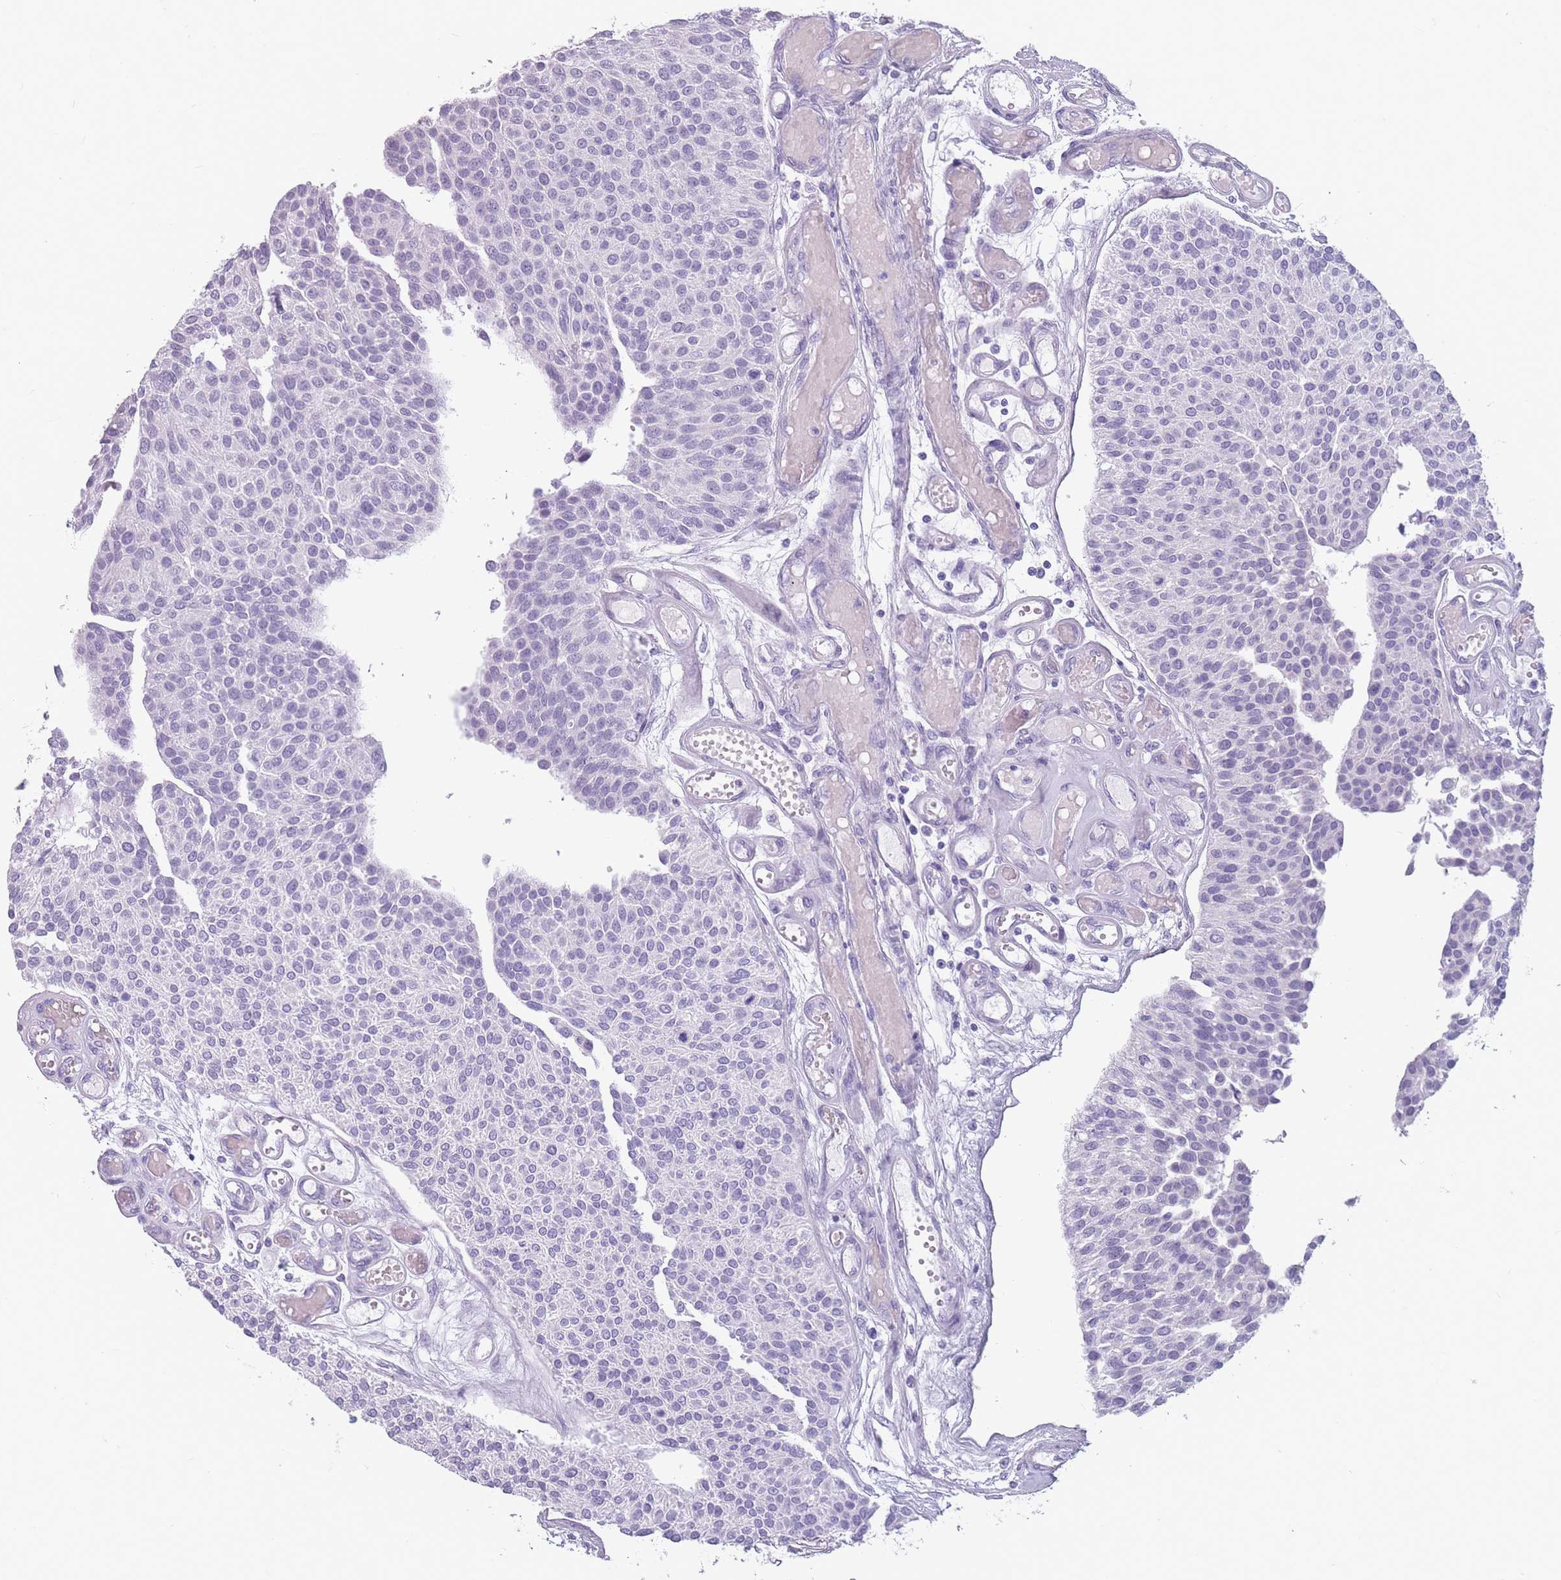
{"staining": {"intensity": "negative", "quantity": "none", "location": "none"}, "tissue": "urothelial cancer", "cell_type": "Tumor cells", "image_type": "cancer", "snomed": [{"axis": "morphology", "description": "Urothelial carcinoma, NOS"}, {"axis": "topography", "description": "Urinary bladder"}], "caption": "DAB (3,3'-diaminobenzidine) immunohistochemical staining of human transitional cell carcinoma displays no significant positivity in tumor cells. (Brightfield microscopy of DAB (3,3'-diaminobenzidine) immunohistochemistry at high magnification).", "gene": "CCNO", "patient": {"sex": "male", "age": 55}}